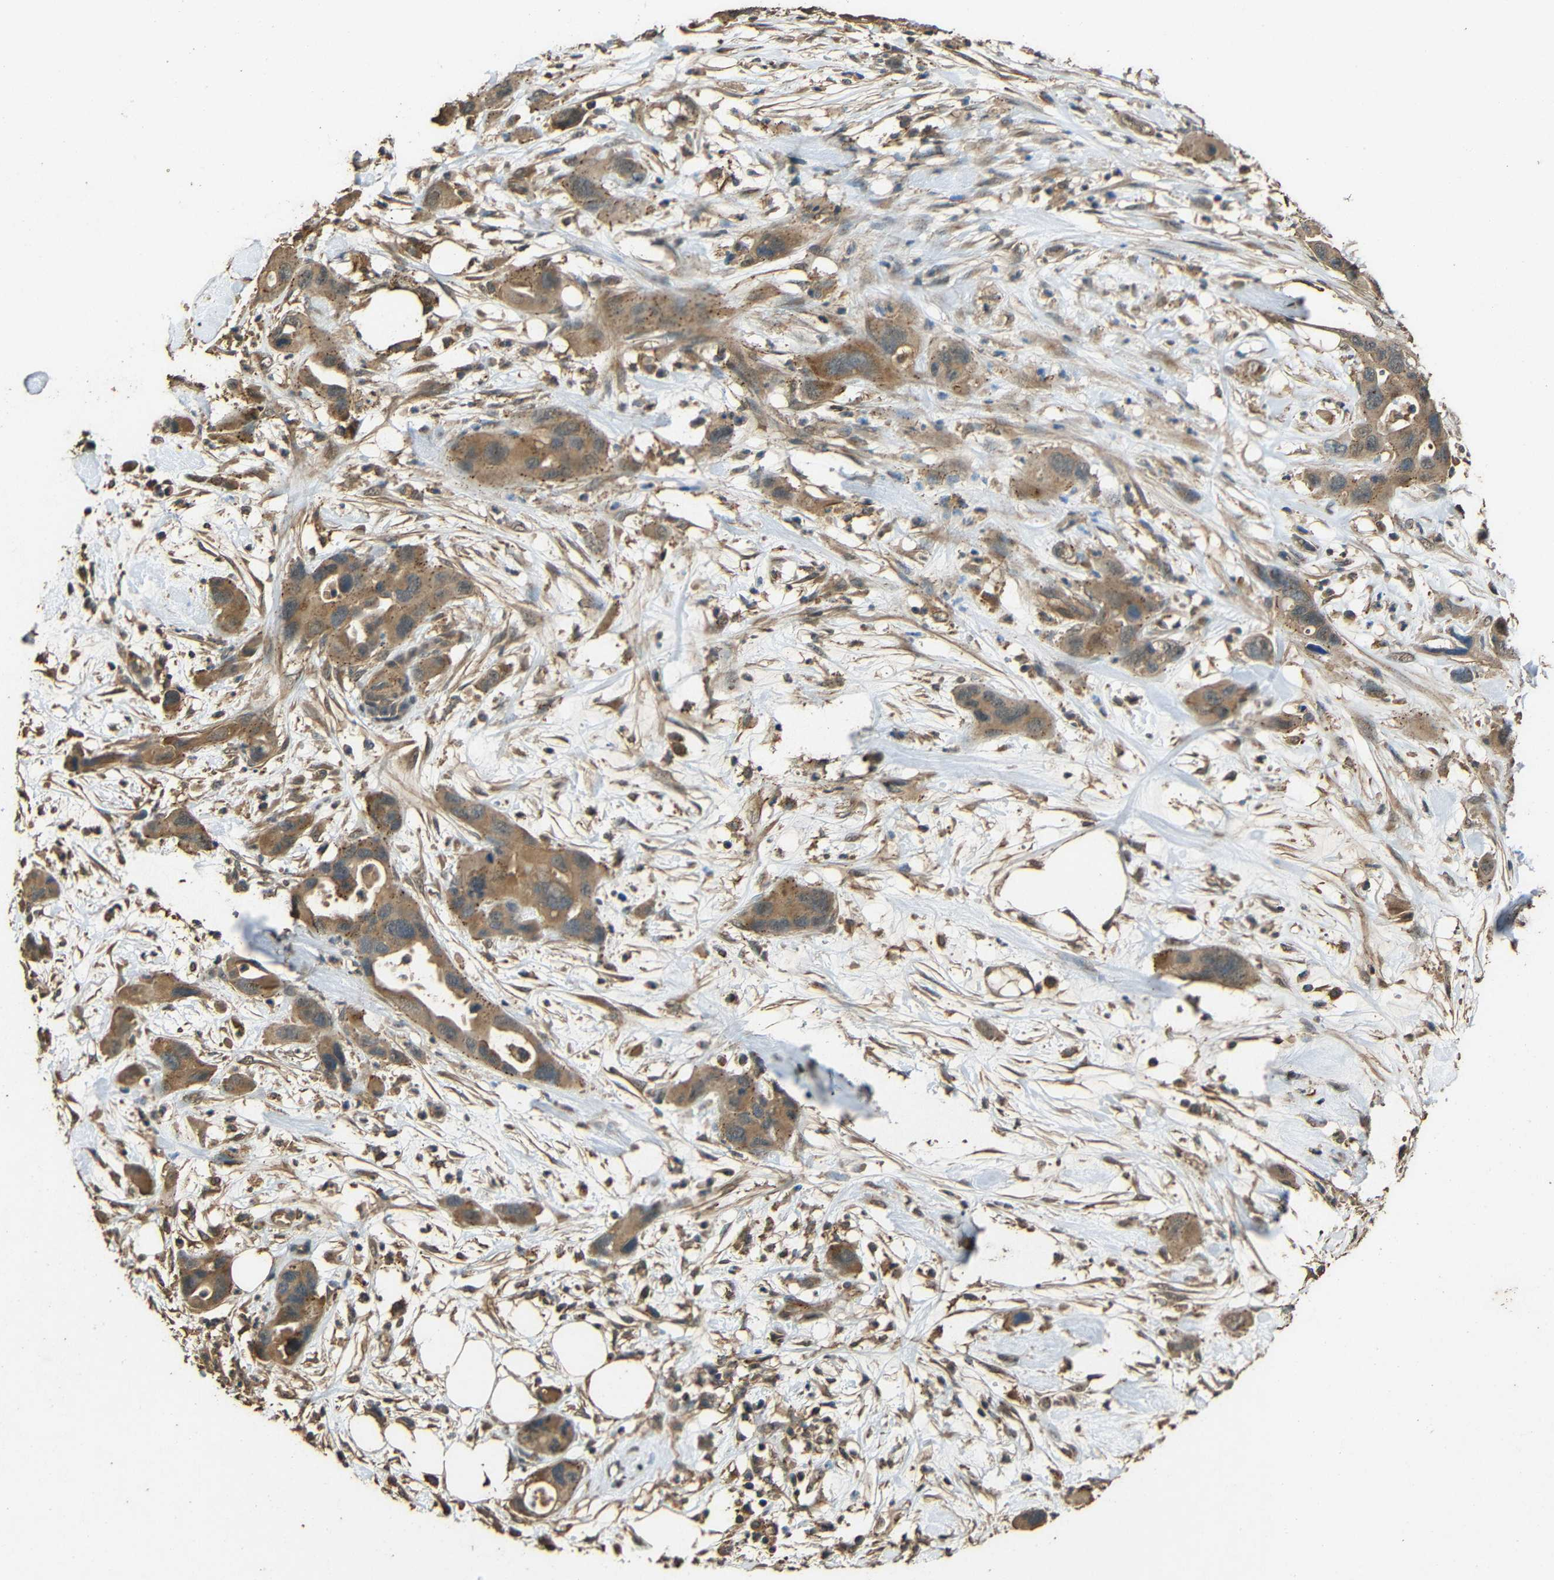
{"staining": {"intensity": "moderate", "quantity": ">75%", "location": "cytoplasmic/membranous"}, "tissue": "pancreatic cancer", "cell_type": "Tumor cells", "image_type": "cancer", "snomed": [{"axis": "morphology", "description": "Adenocarcinoma, NOS"}, {"axis": "topography", "description": "Pancreas"}], "caption": "Immunohistochemistry (IHC) staining of pancreatic cancer (adenocarcinoma), which demonstrates medium levels of moderate cytoplasmic/membranous expression in approximately >75% of tumor cells indicating moderate cytoplasmic/membranous protein expression. The staining was performed using DAB (3,3'-diaminobenzidine) (brown) for protein detection and nuclei were counterstained in hematoxylin (blue).", "gene": "PDE5A", "patient": {"sex": "female", "age": 71}}